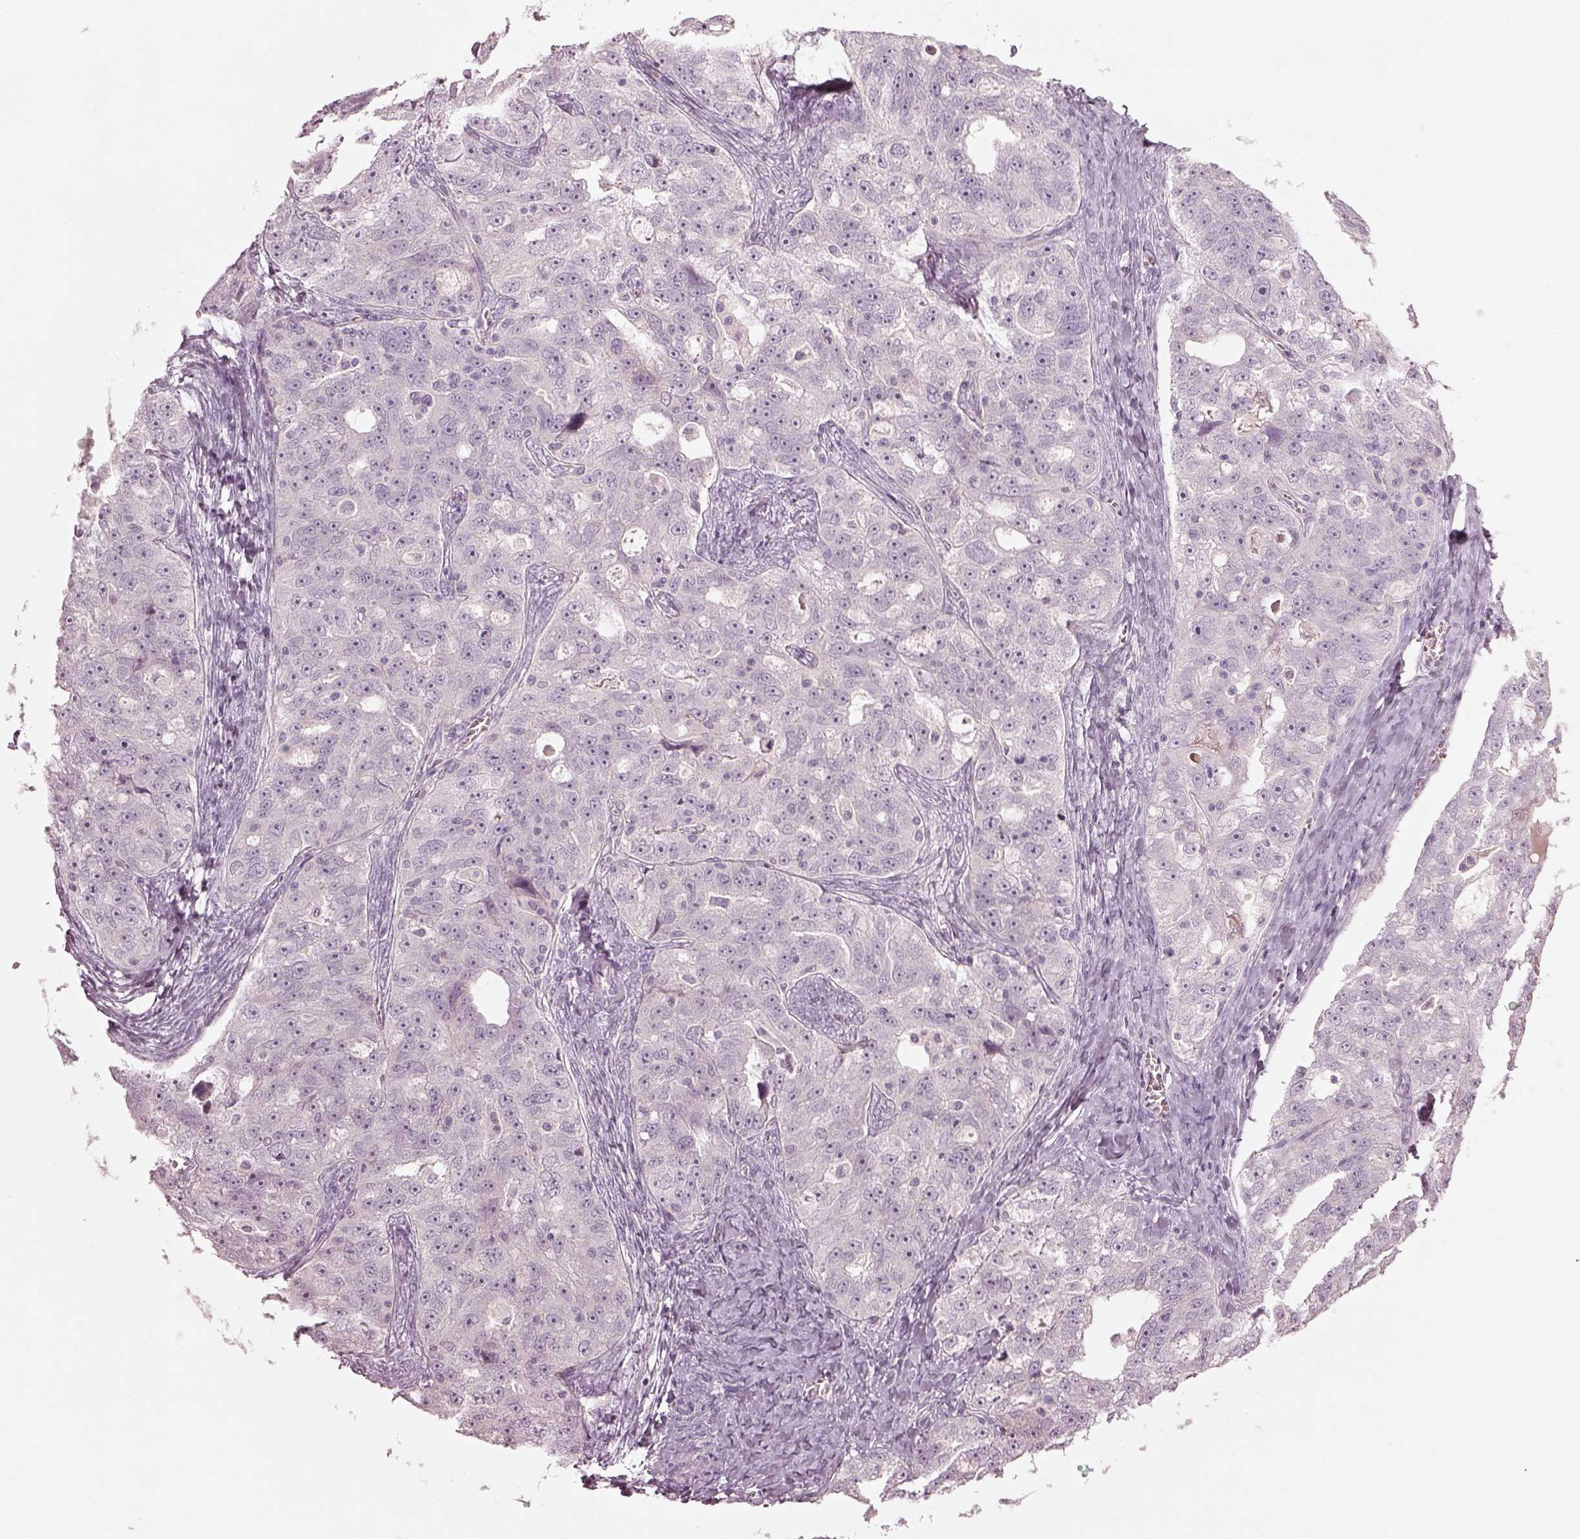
{"staining": {"intensity": "negative", "quantity": "none", "location": "none"}, "tissue": "ovarian cancer", "cell_type": "Tumor cells", "image_type": "cancer", "snomed": [{"axis": "morphology", "description": "Cystadenocarcinoma, serous, NOS"}, {"axis": "topography", "description": "Ovary"}], "caption": "This is an immunohistochemistry (IHC) image of ovarian cancer (serous cystadenocarcinoma). There is no staining in tumor cells.", "gene": "SPATA6L", "patient": {"sex": "female", "age": 51}}